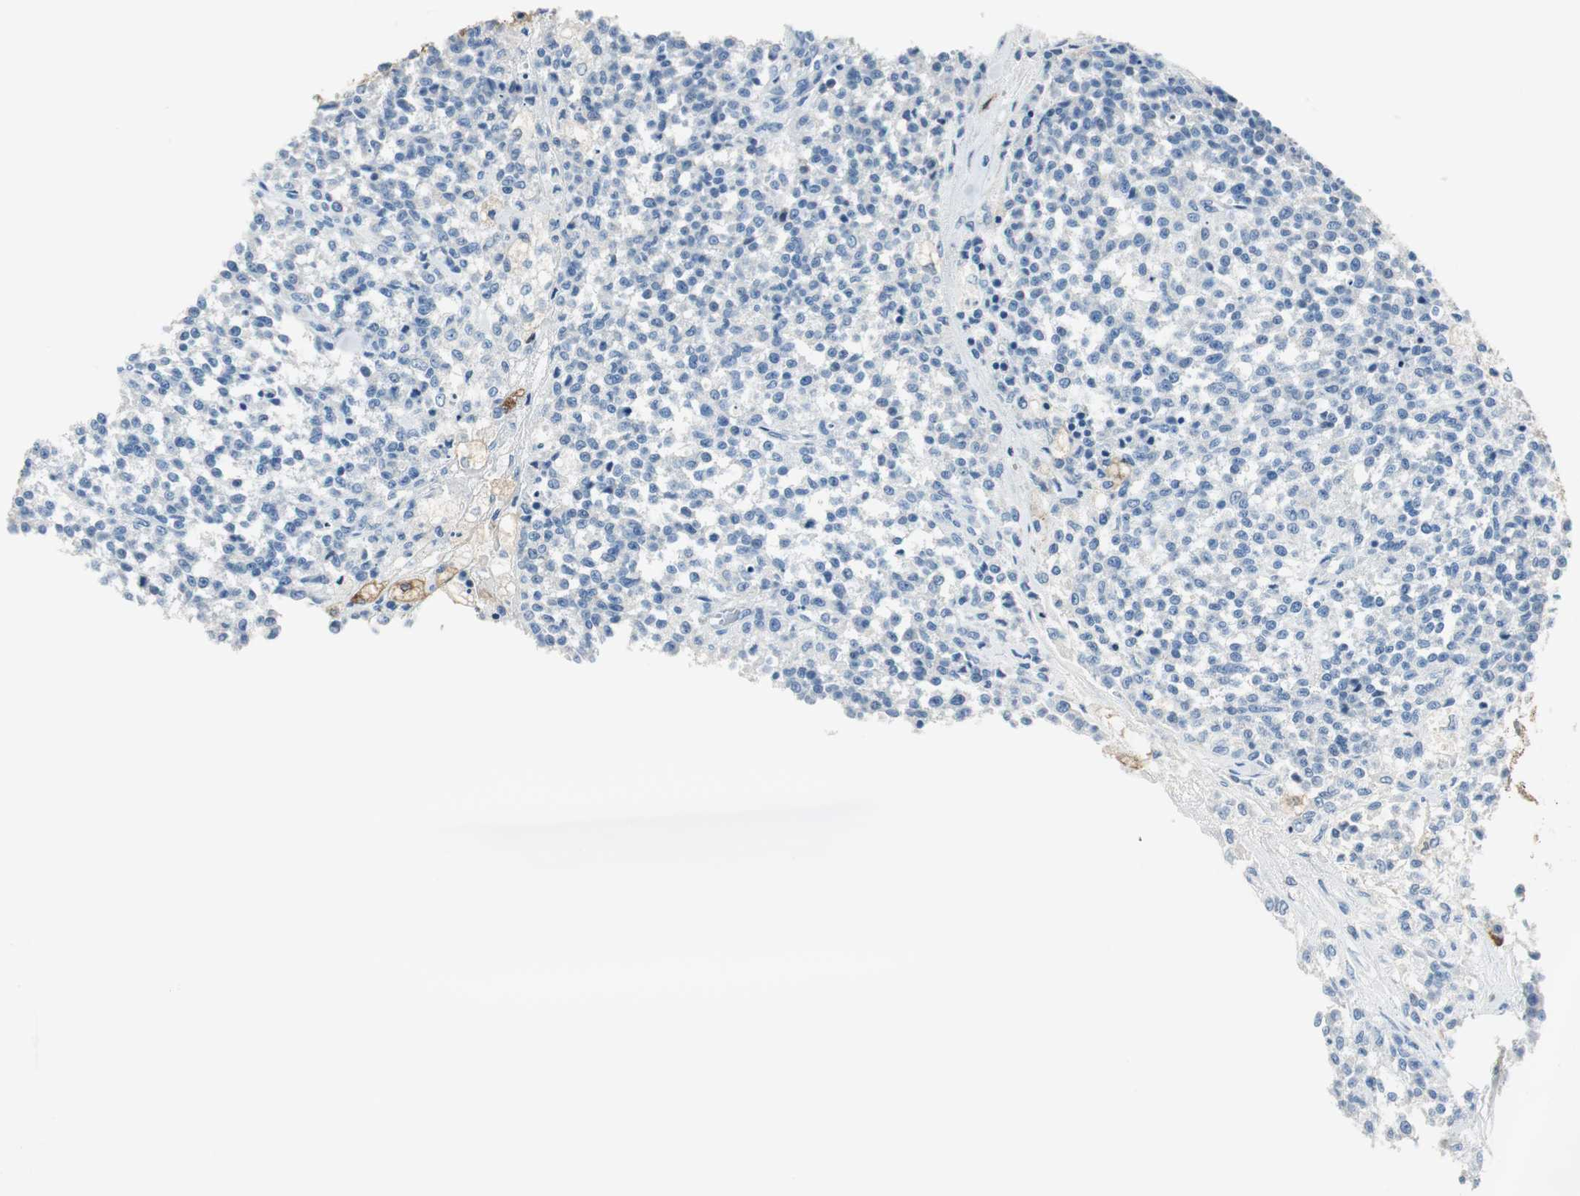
{"staining": {"intensity": "negative", "quantity": "none", "location": "none"}, "tissue": "testis cancer", "cell_type": "Tumor cells", "image_type": "cancer", "snomed": [{"axis": "morphology", "description": "Seminoma, NOS"}, {"axis": "topography", "description": "Testis"}], "caption": "Protein analysis of testis seminoma demonstrates no significant positivity in tumor cells. (Brightfield microscopy of DAB IHC at high magnification).", "gene": "FBP1", "patient": {"sex": "male", "age": 59}}